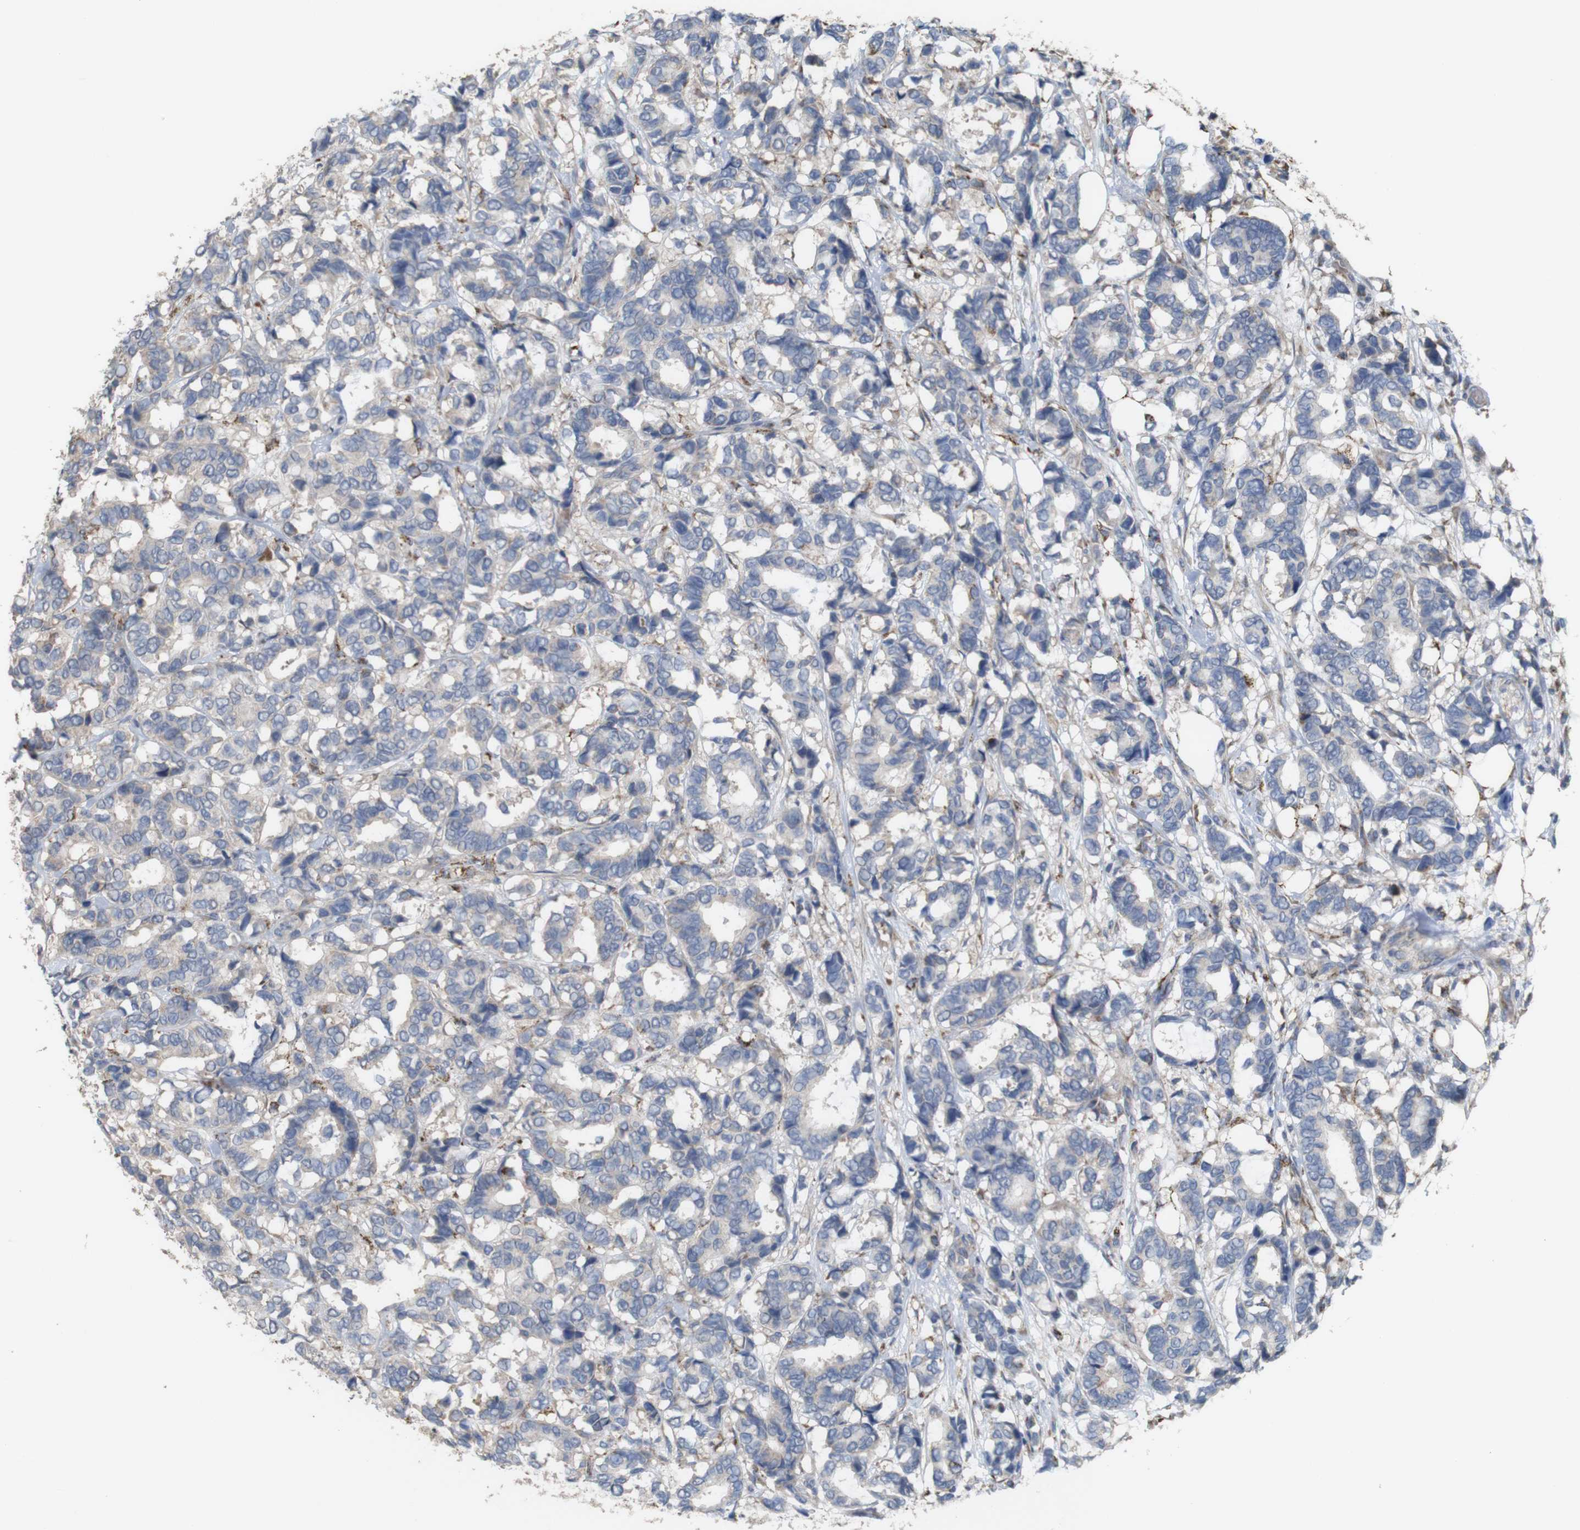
{"staining": {"intensity": "weak", "quantity": "<25%", "location": "cytoplasmic/membranous"}, "tissue": "breast cancer", "cell_type": "Tumor cells", "image_type": "cancer", "snomed": [{"axis": "morphology", "description": "Duct carcinoma"}, {"axis": "topography", "description": "Breast"}], "caption": "This micrograph is of breast cancer (intraductal carcinoma) stained with IHC to label a protein in brown with the nuclei are counter-stained blue. There is no staining in tumor cells.", "gene": "PTPRR", "patient": {"sex": "female", "age": 87}}